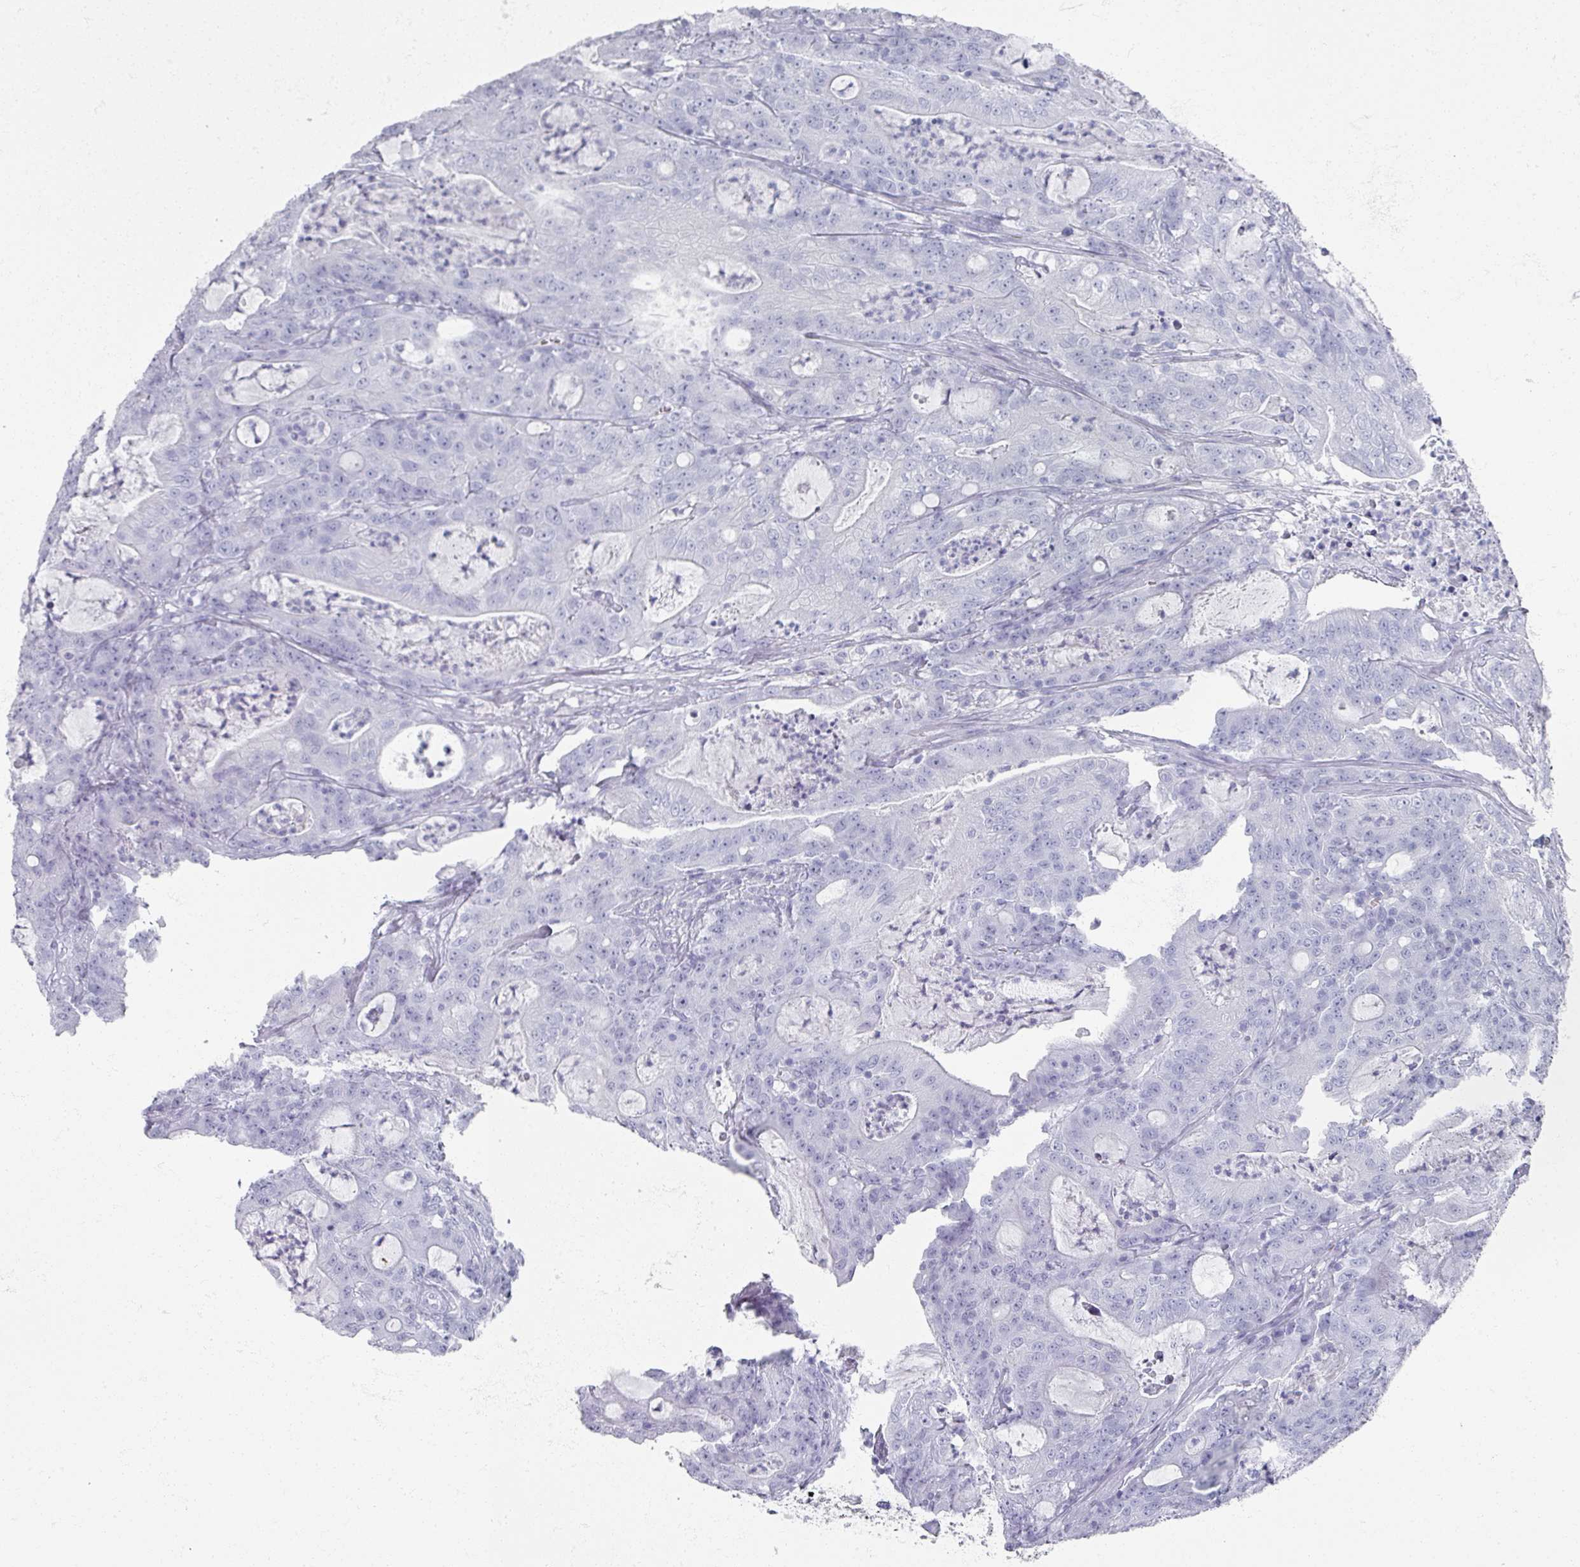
{"staining": {"intensity": "negative", "quantity": "none", "location": "none"}, "tissue": "colorectal cancer", "cell_type": "Tumor cells", "image_type": "cancer", "snomed": [{"axis": "morphology", "description": "Adenocarcinoma, NOS"}, {"axis": "topography", "description": "Colon"}], "caption": "There is no significant staining in tumor cells of adenocarcinoma (colorectal).", "gene": "OMG", "patient": {"sex": "male", "age": 83}}